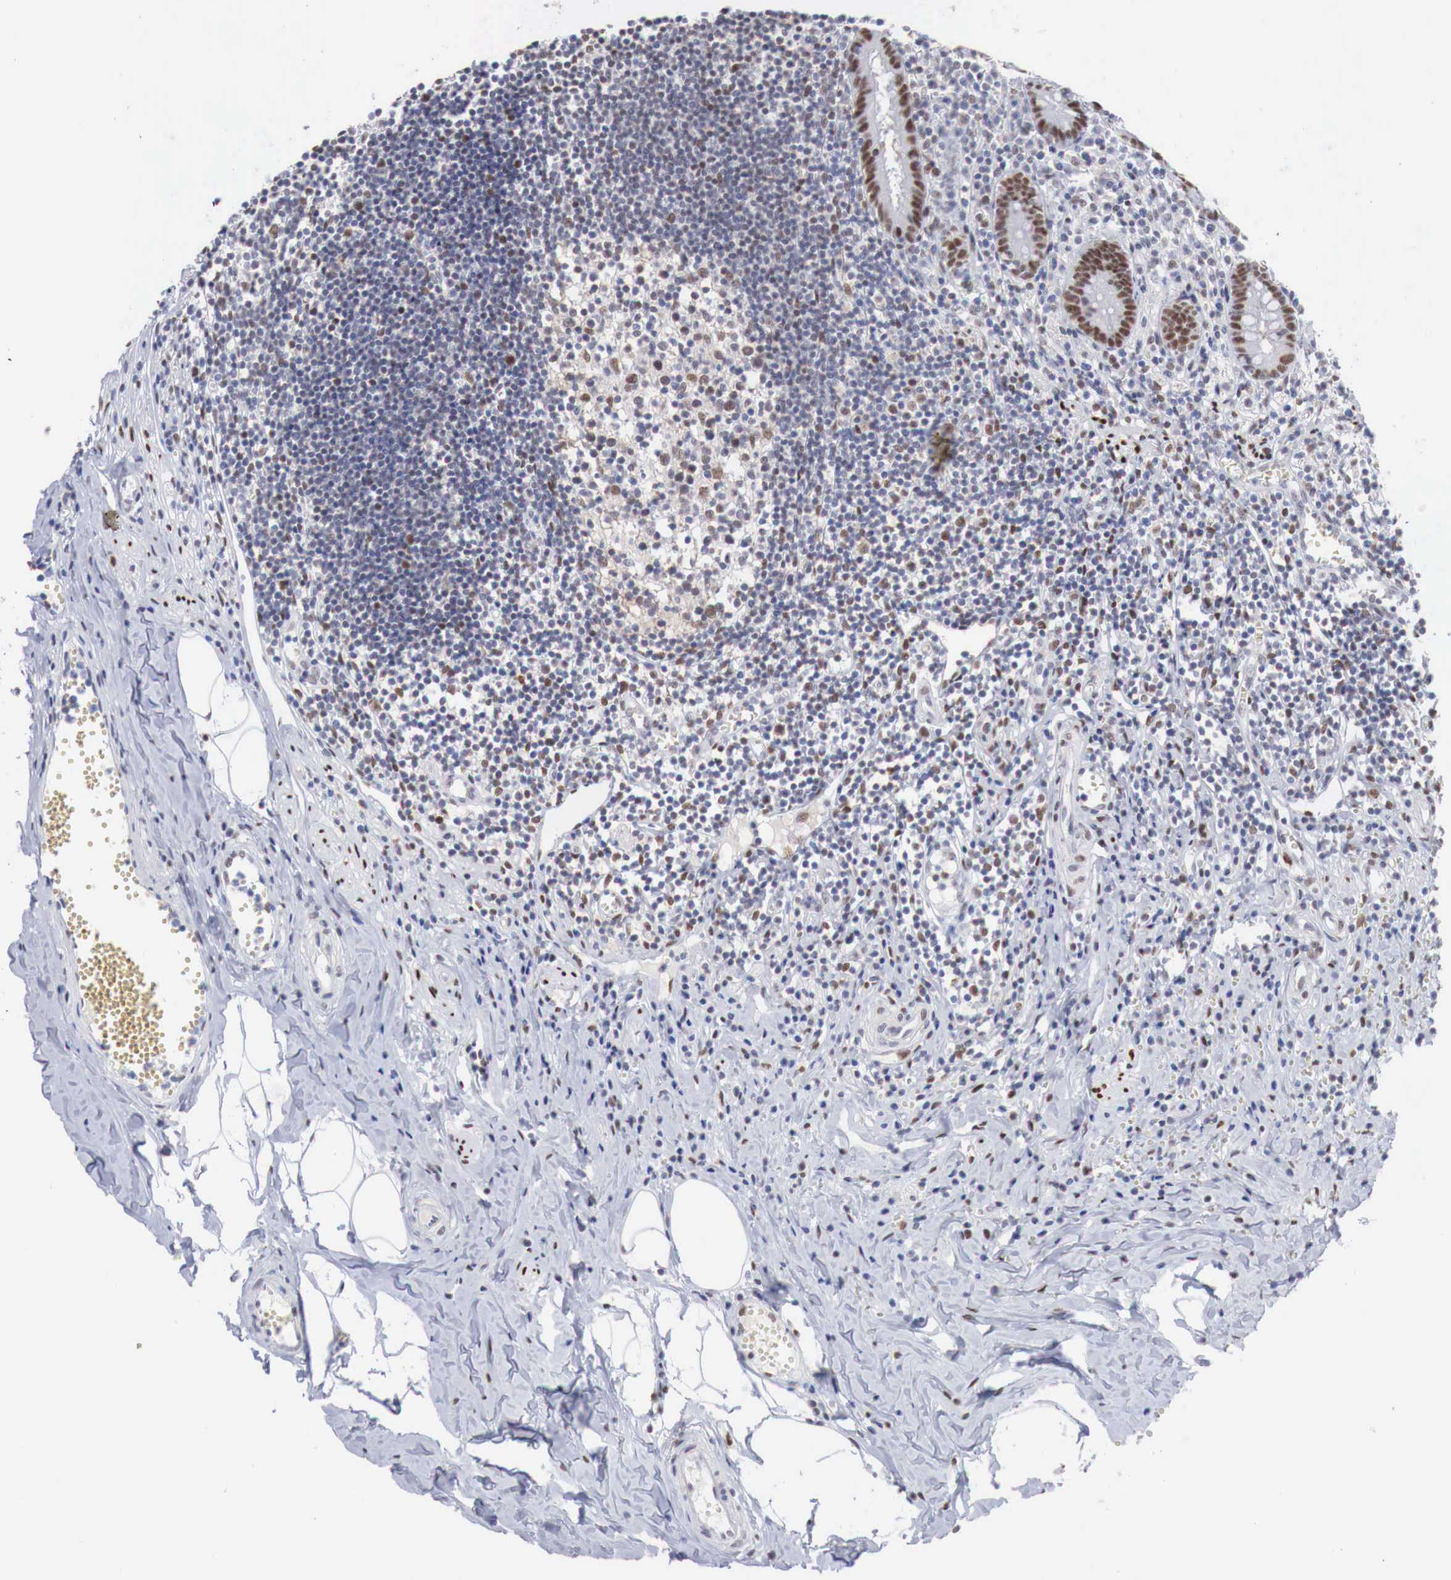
{"staining": {"intensity": "strong", "quantity": ">75%", "location": "nuclear"}, "tissue": "appendix", "cell_type": "Glandular cells", "image_type": "normal", "snomed": [{"axis": "morphology", "description": "Normal tissue, NOS"}, {"axis": "topography", "description": "Appendix"}], "caption": "Appendix stained with IHC demonstrates strong nuclear expression in approximately >75% of glandular cells.", "gene": "FOXP2", "patient": {"sex": "female", "age": 19}}